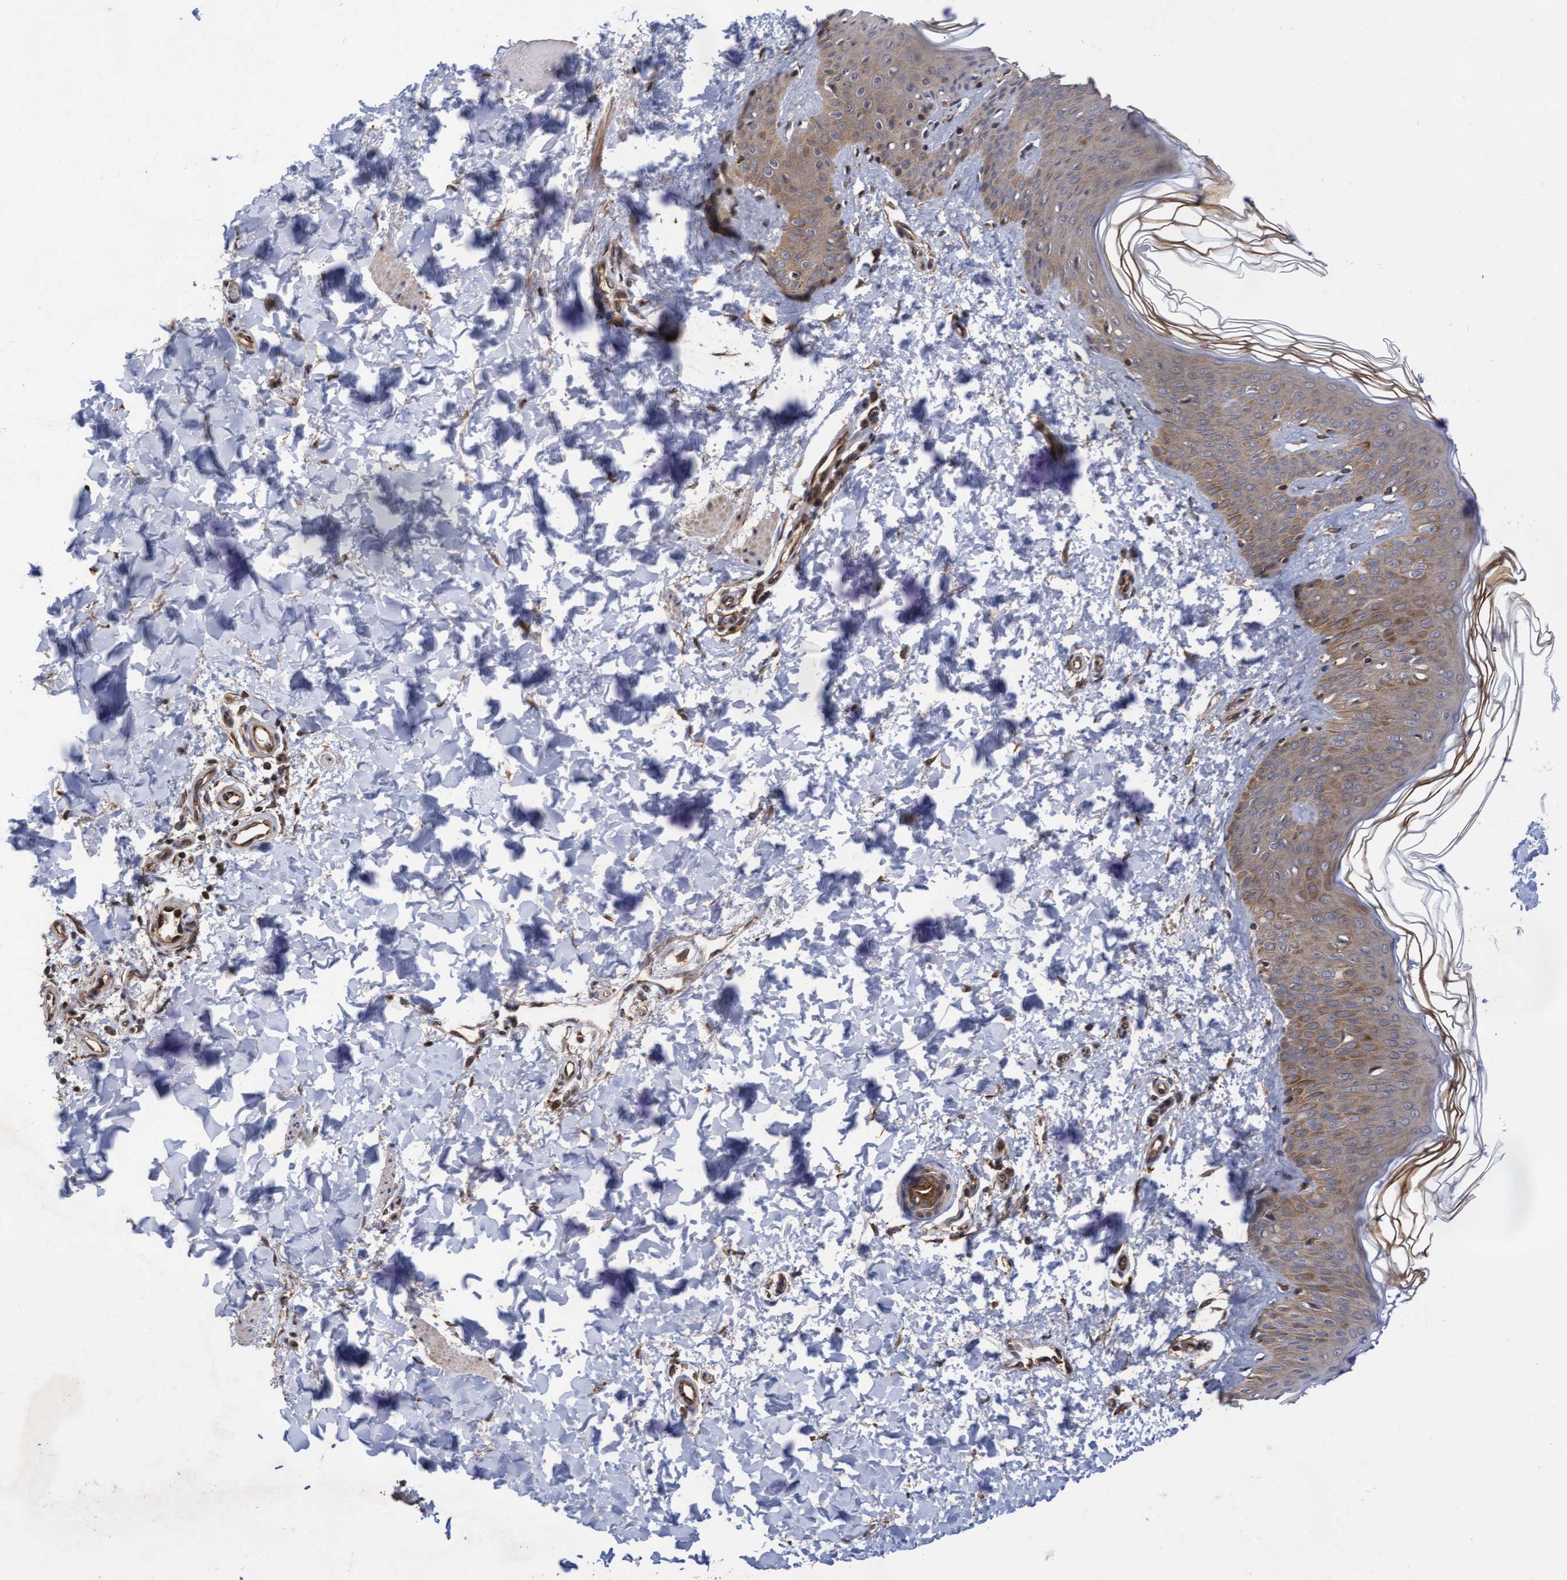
{"staining": {"intensity": "moderate", "quantity": ">75%", "location": "cytoplasmic/membranous"}, "tissue": "skin", "cell_type": "Fibroblasts", "image_type": "normal", "snomed": [{"axis": "morphology", "description": "Normal tissue, NOS"}, {"axis": "morphology", "description": "Neoplasm, benign, NOS"}, {"axis": "topography", "description": "Skin"}, {"axis": "topography", "description": "Soft tissue"}], "caption": "The immunohistochemical stain labels moderate cytoplasmic/membranous positivity in fibroblasts of normal skin.", "gene": "COBL", "patient": {"sex": "male", "age": 26}}